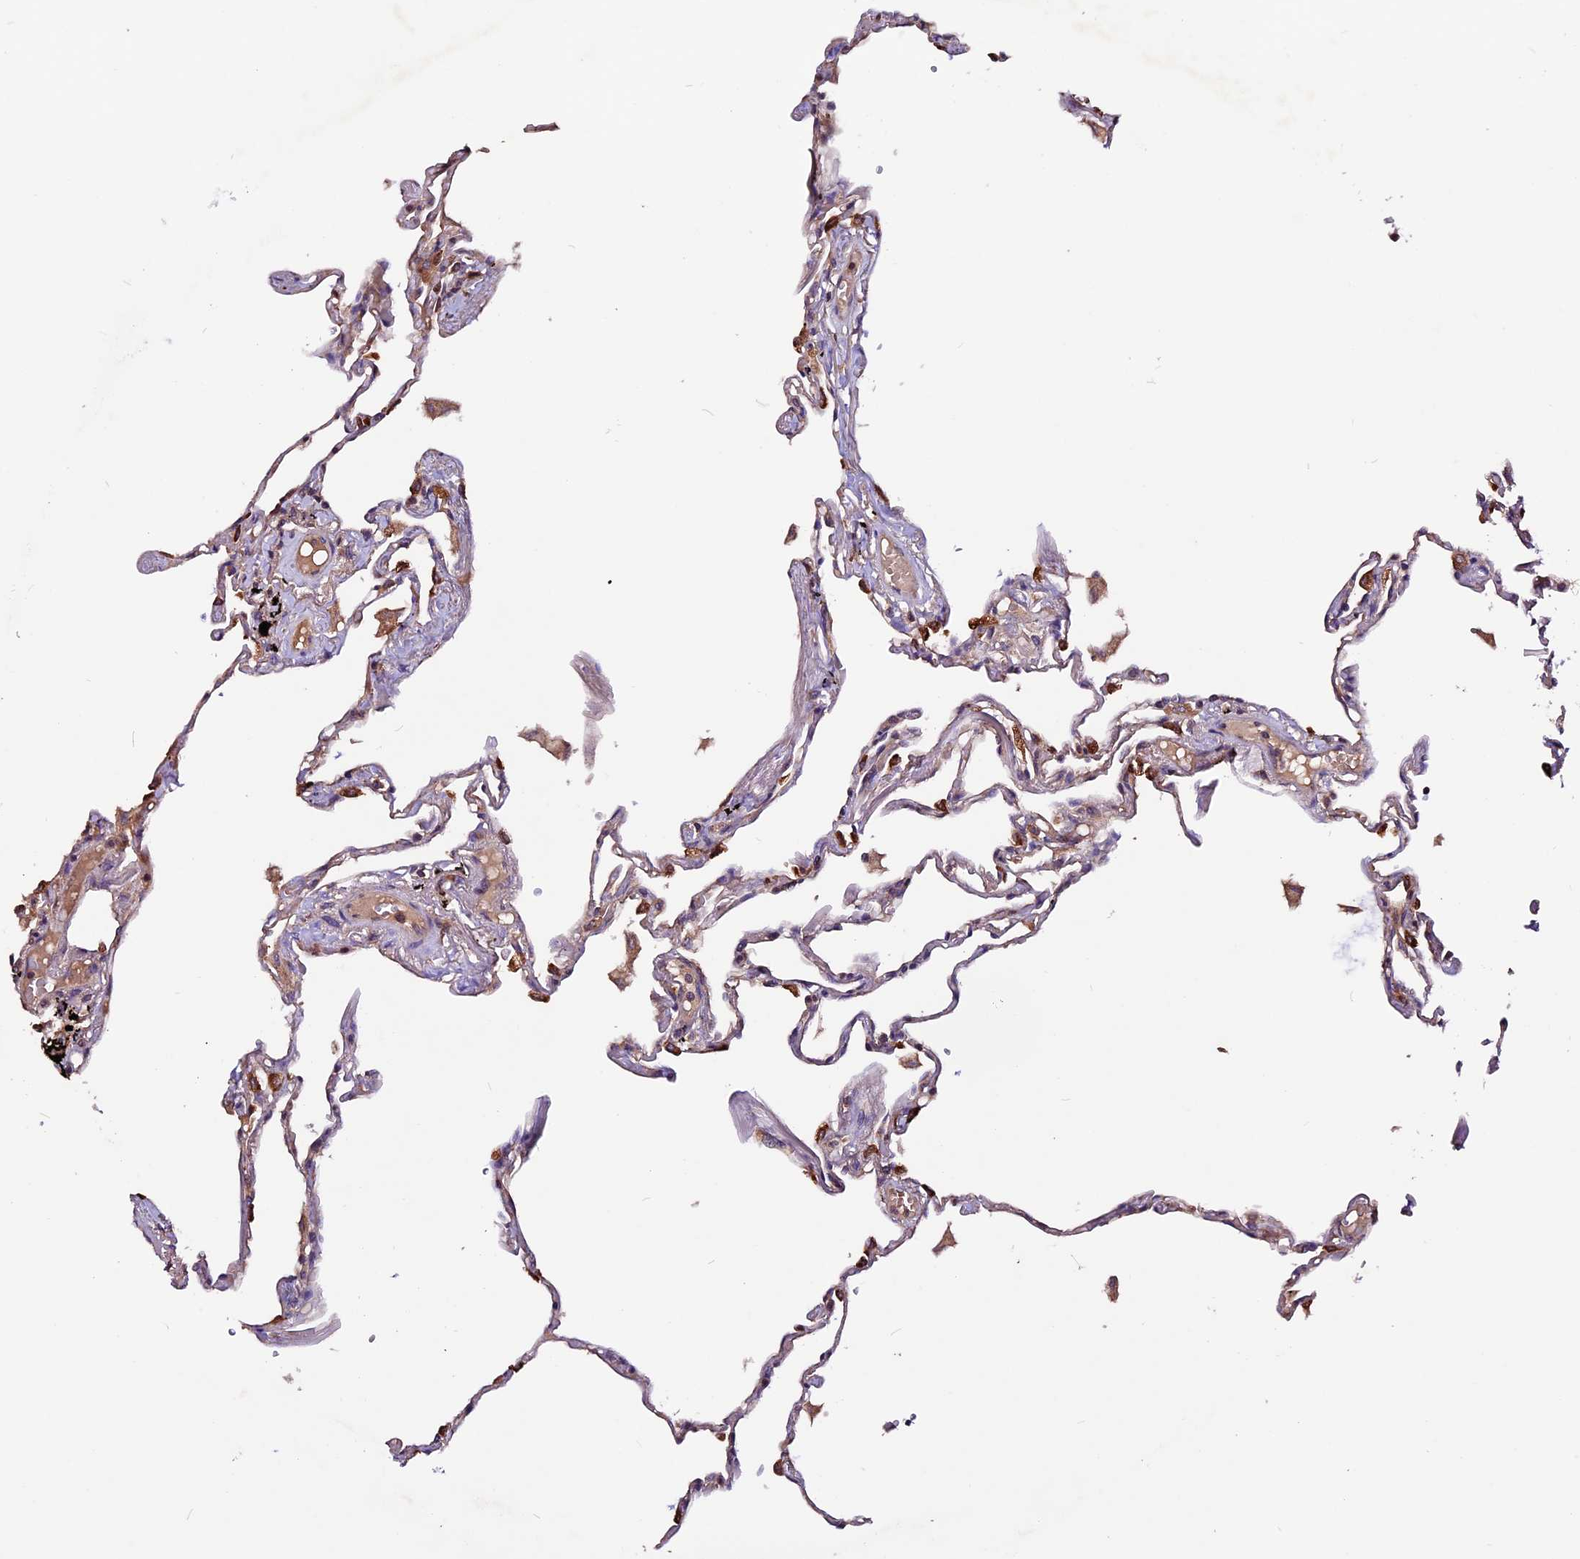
{"staining": {"intensity": "moderate", "quantity": "<25%", "location": "cytoplasmic/membranous"}, "tissue": "lung", "cell_type": "Alveolar cells", "image_type": "normal", "snomed": [{"axis": "morphology", "description": "Normal tissue, NOS"}, {"axis": "topography", "description": "Lung"}], "caption": "Protein analysis of unremarkable lung displays moderate cytoplasmic/membranous positivity in about <25% of alveolar cells.", "gene": "ZNF598", "patient": {"sex": "female", "age": 67}}